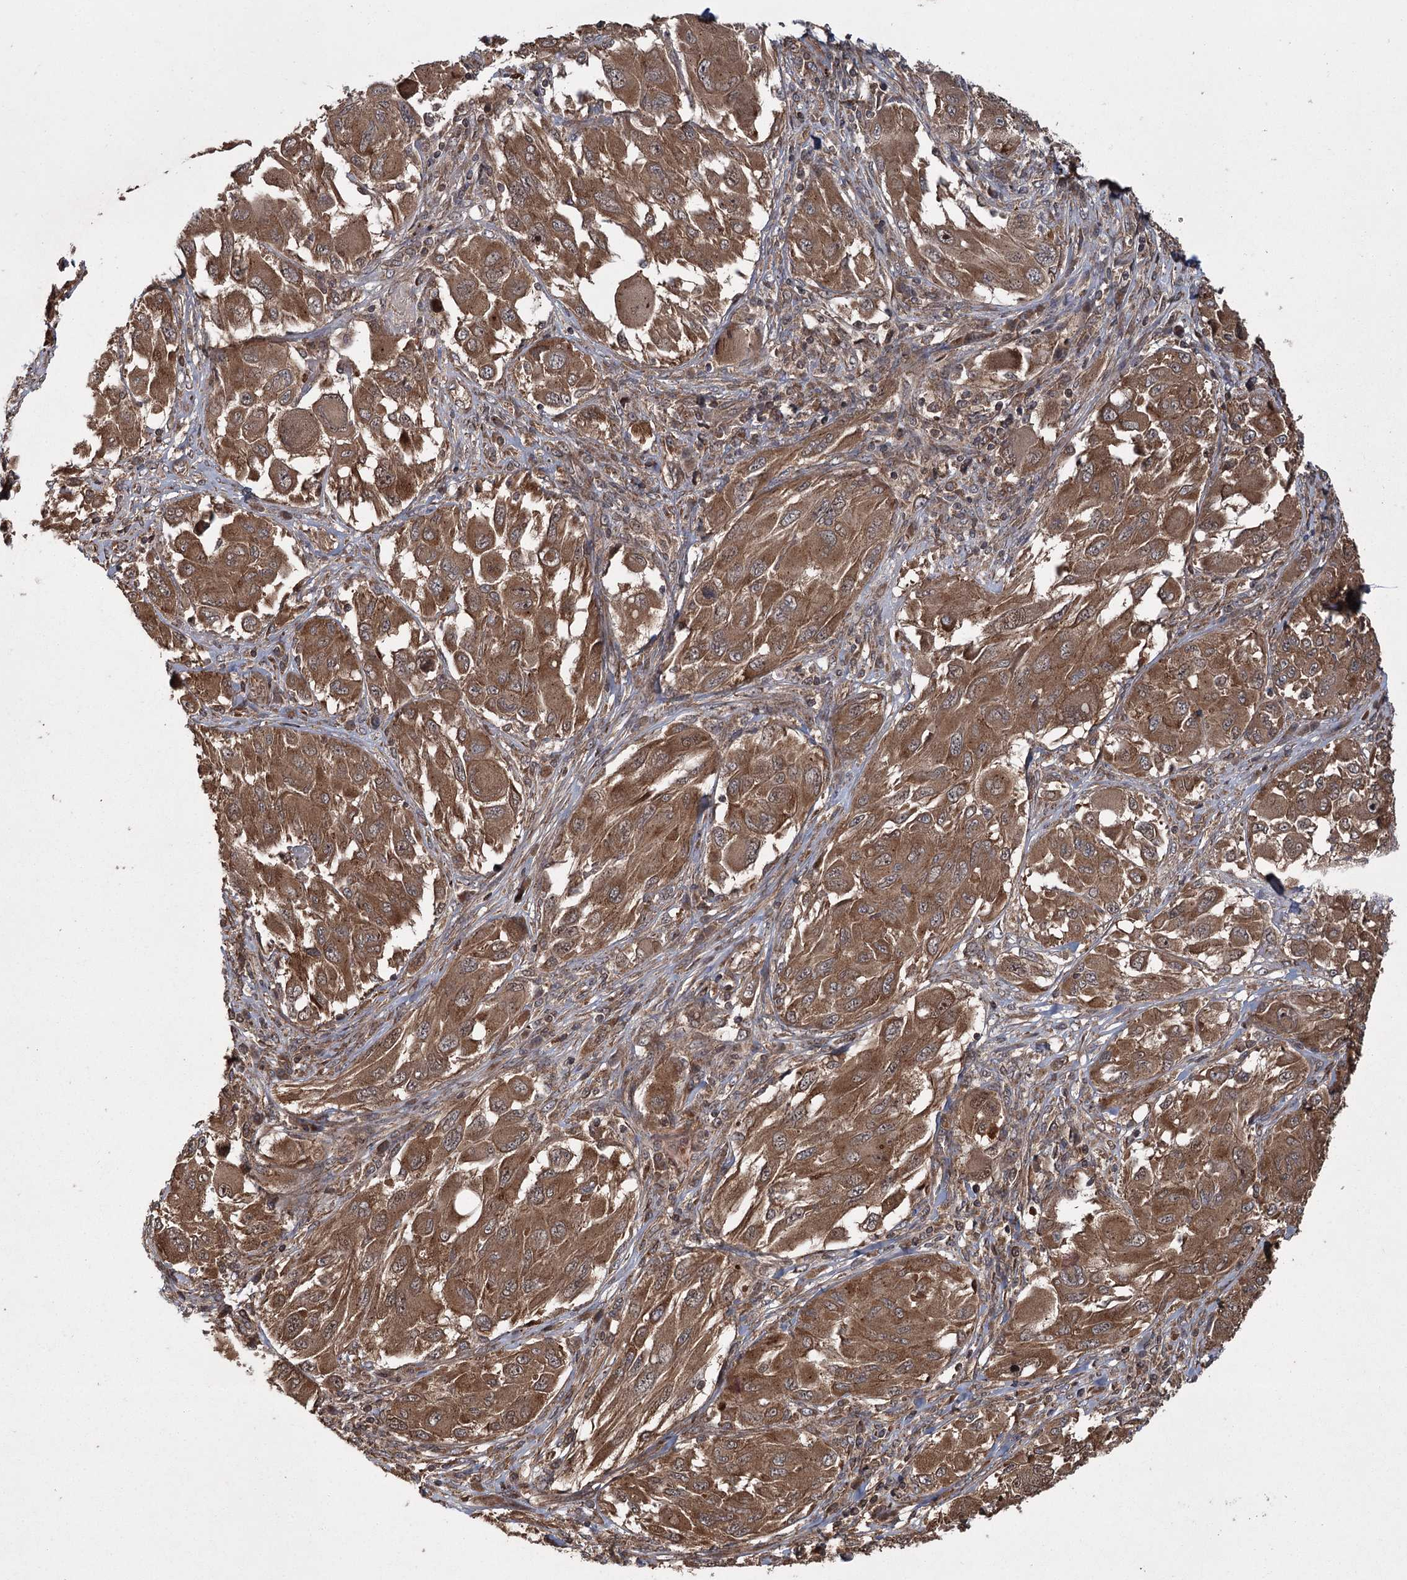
{"staining": {"intensity": "strong", "quantity": ">75%", "location": "cytoplasmic/membranous"}, "tissue": "melanoma", "cell_type": "Tumor cells", "image_type": "cancer", "snomed": [{"axis": "morphology", "description": "Malignant melanoma, NOS"}, {"axis": "topography", "description": "Skin"}], "caption": "Protein staining by immunohistochemistry (IHC) displays strong cytoplasmic/membranous staining in about >75% of tumor cells in melanoma.", "gene": "RPAP3", "patient": {"sex": "female", "age": 91}}